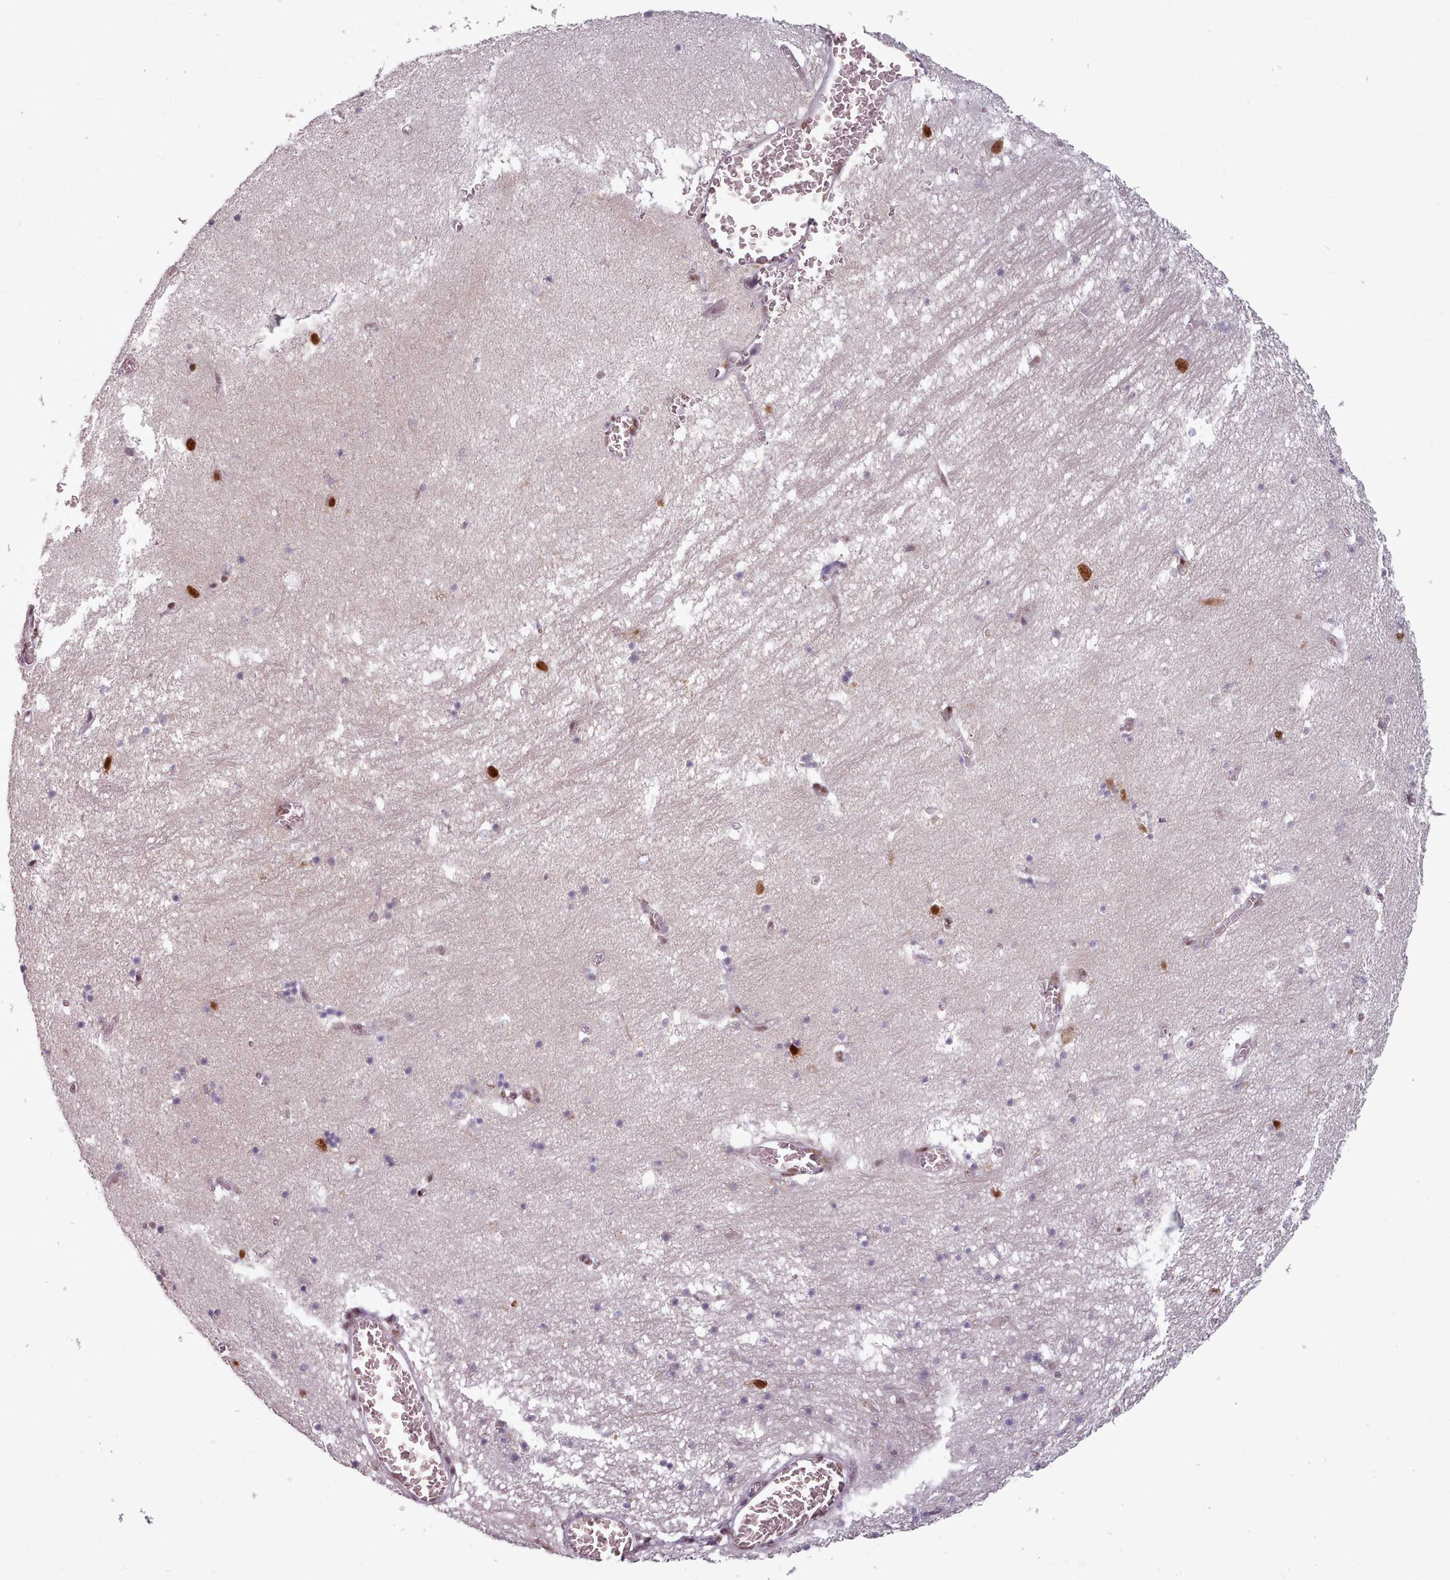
{"staining": {"intensity": "strong", "quantity": "<25%", "location": "nuclear"}, "tissue": "hippocampus", "cell_type": "Glial cells", "image_type": "normal", "snomed": [{"axis": "morphology", "description": "Normal tissue, NOS"}, {"axis": "topography", "description": "Hippocampus"}], "caption": "Immunohistochemical staining of benign hippocampus shows strong nuclear protein positivity in approximately <25% of glial cells.", "gene": "SRSF9", "patient": {"sex": "female", "age": 64}}